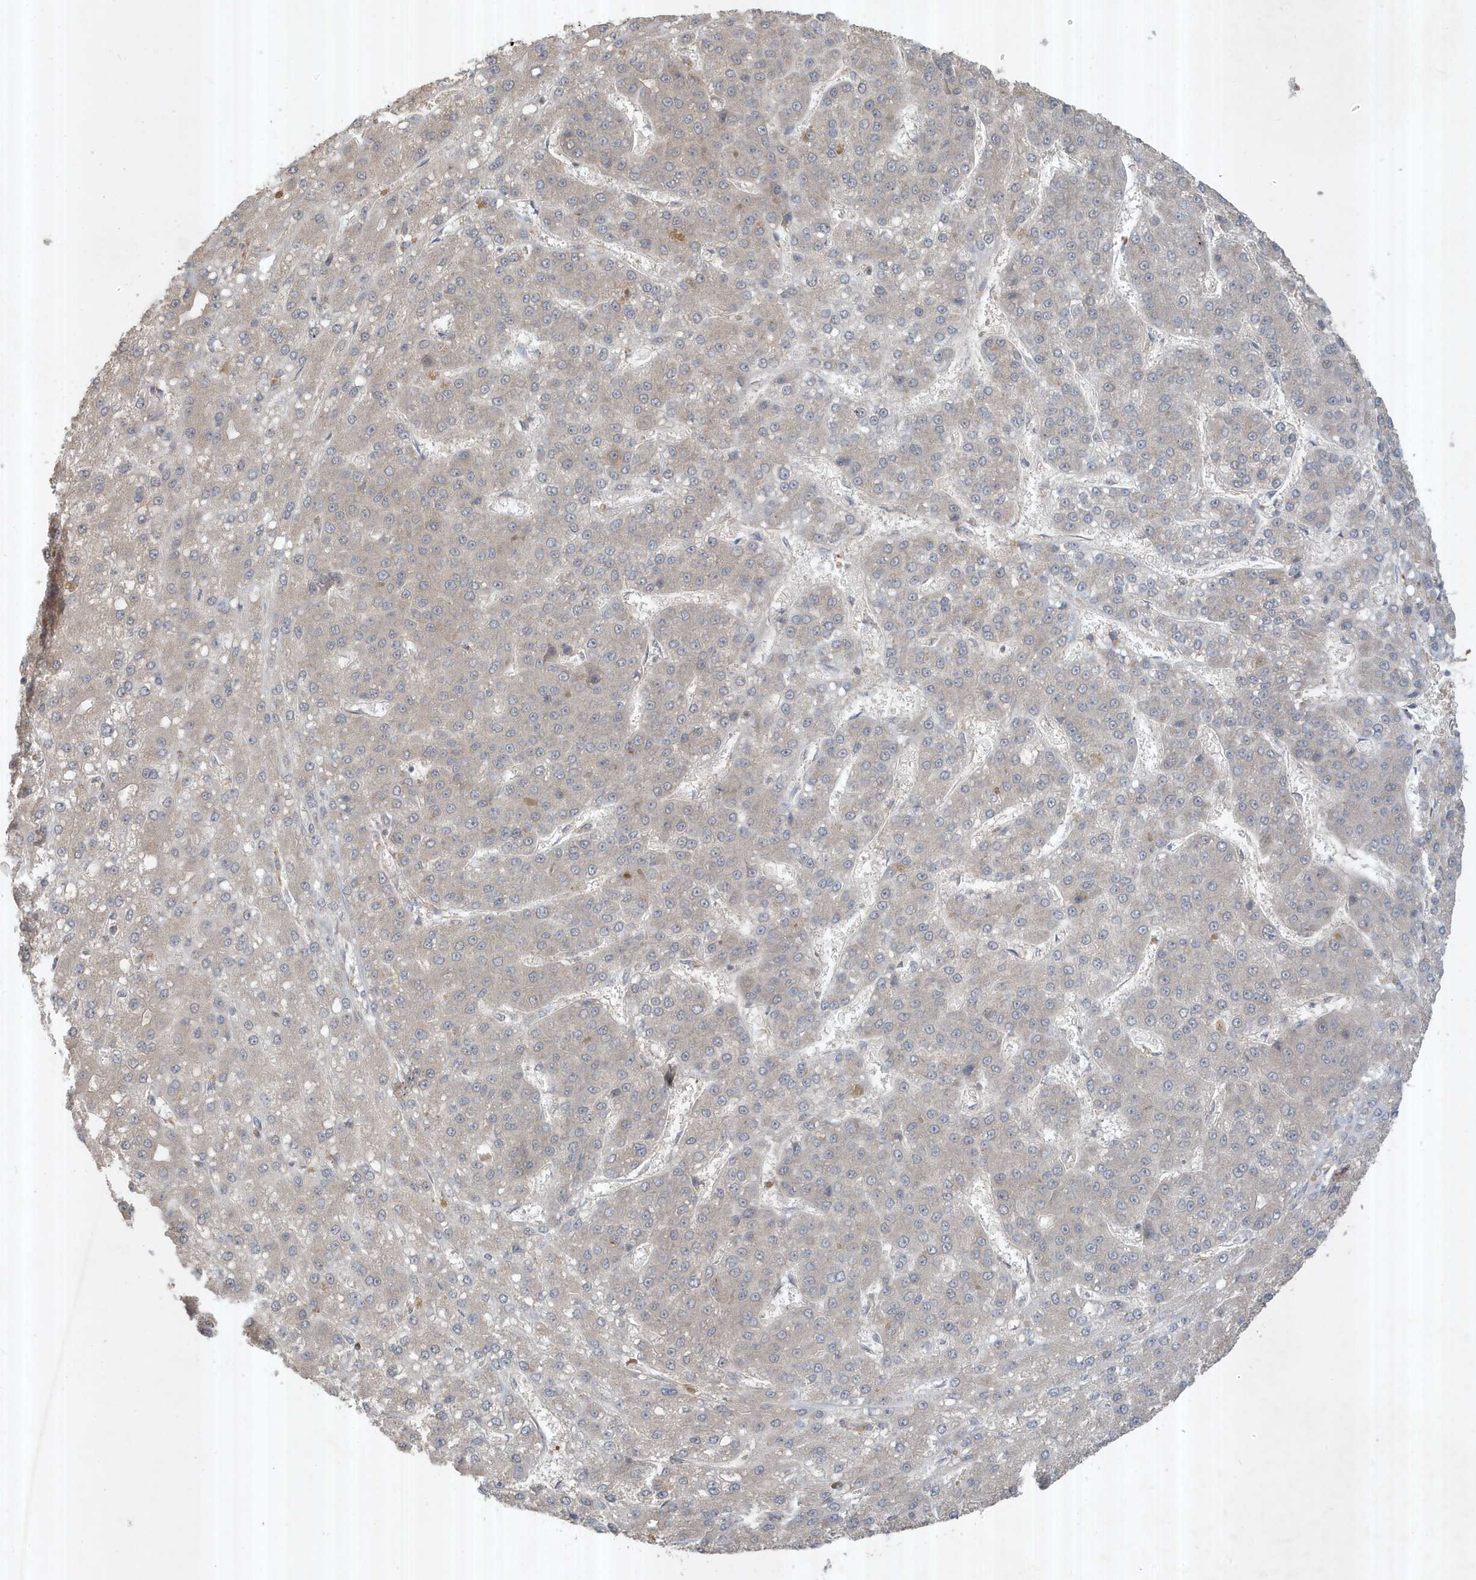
{"staining": {"intensity": "negative", "quantity": "none", "location": "none"}, "tissue": "liver cancer", "cell_type": "Tumor cells", "image_type": "cancer", "snomed": [{"axis": "morphology", "description": "Carcinoma, Hepatocellular, NOS"}, {"axis": "topography", "description": "Liver"}], "caption": "The histopathology image shows no staining of tumor cells in liver hepatocellular carcinoma. (Immunohistochemistry, brightfield microscopy, high magnification).", "gene": "ABCB9", "patient": {"sex": "male", "age": 67}}